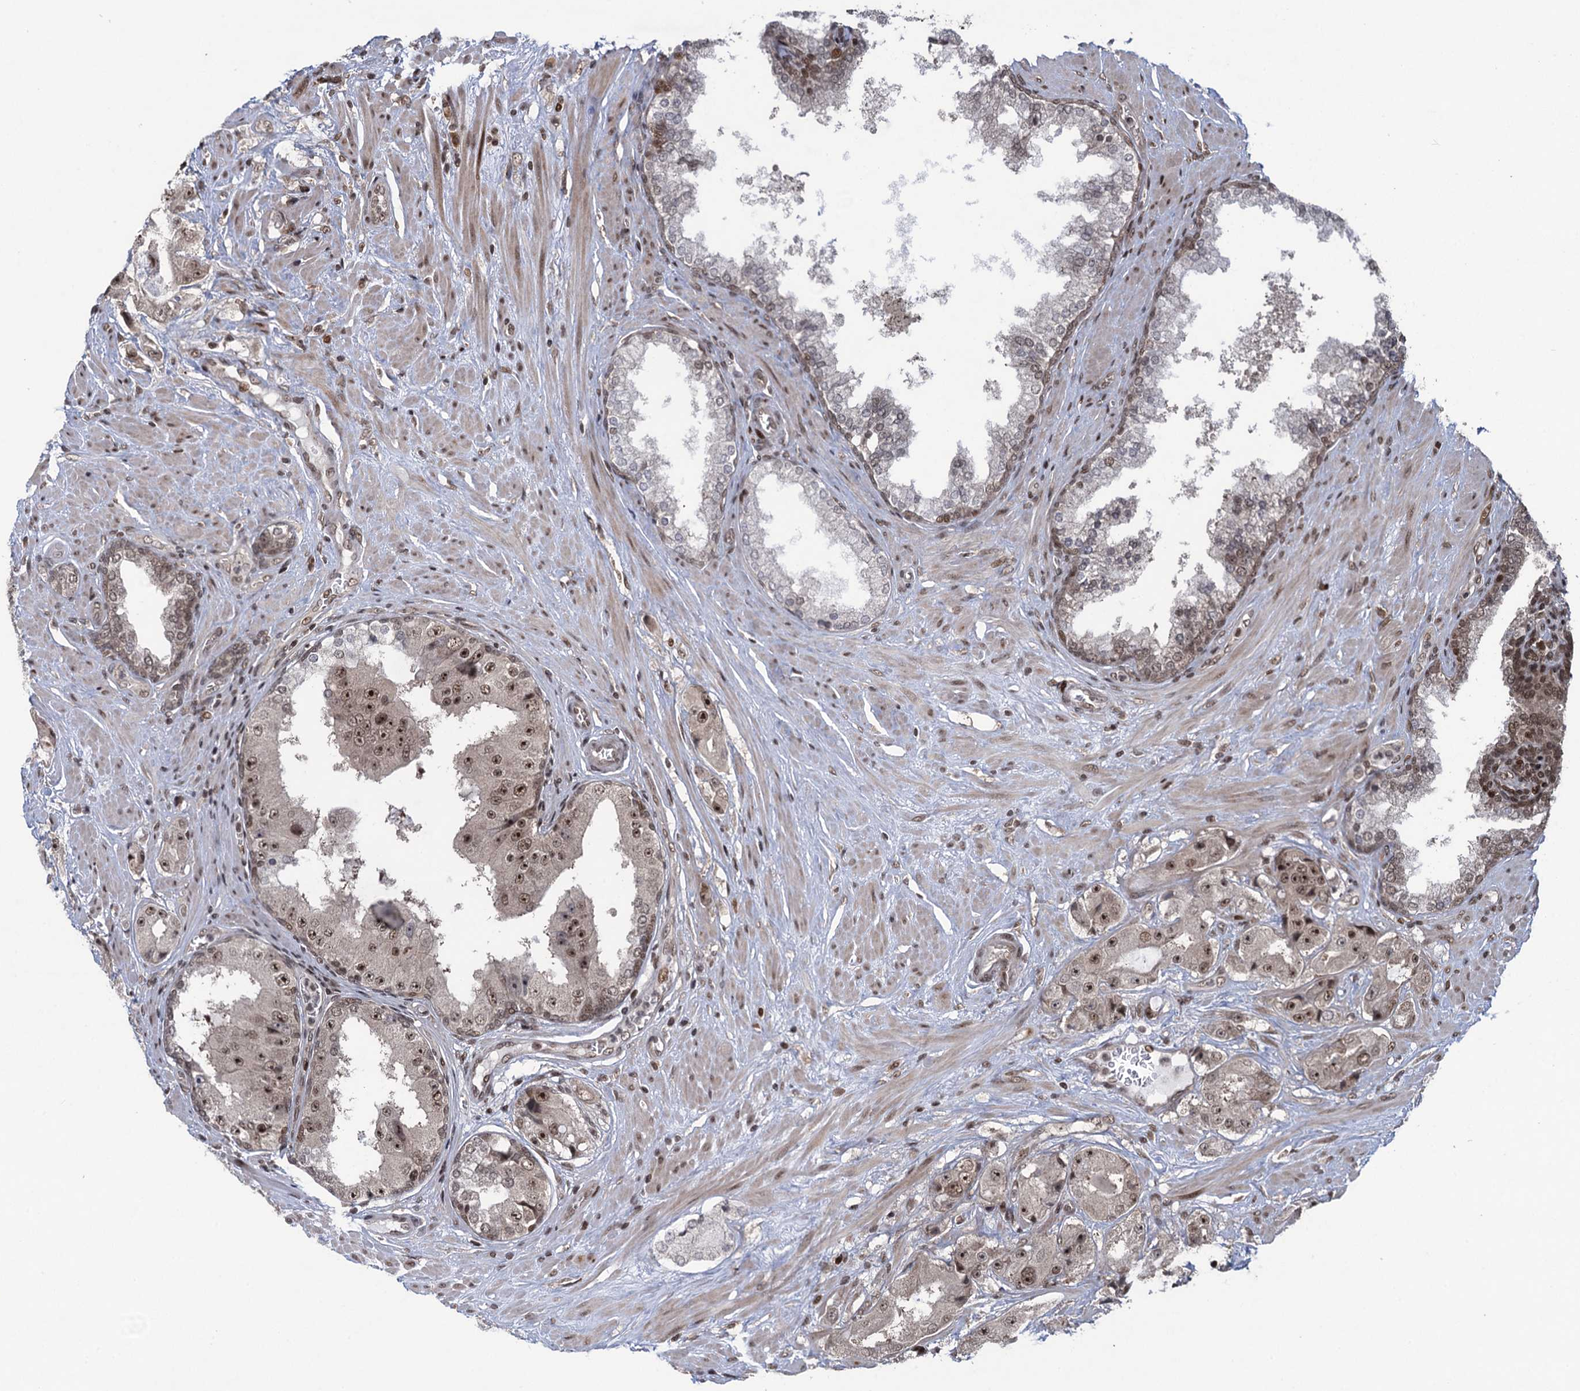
{"staining": {"intensity": "moderate", "quantity": ">75%", "location": "nuclear"}, "tissue": "prostate cancer", "cell_type": "Tumor cells", "image_type": "cancer", "snomed": [{"axis": "morphology", "description": "Adenocarcinoma, High grade"}, {"axis": "topography", "description": "Prostate"}], "caption": "Tumor cells demonstrate moderate nuclear expression in approximately >75% of cells in prostate cancer.", "gene": "ZNF169", "patient": {"sex": "male", "age": 73}}